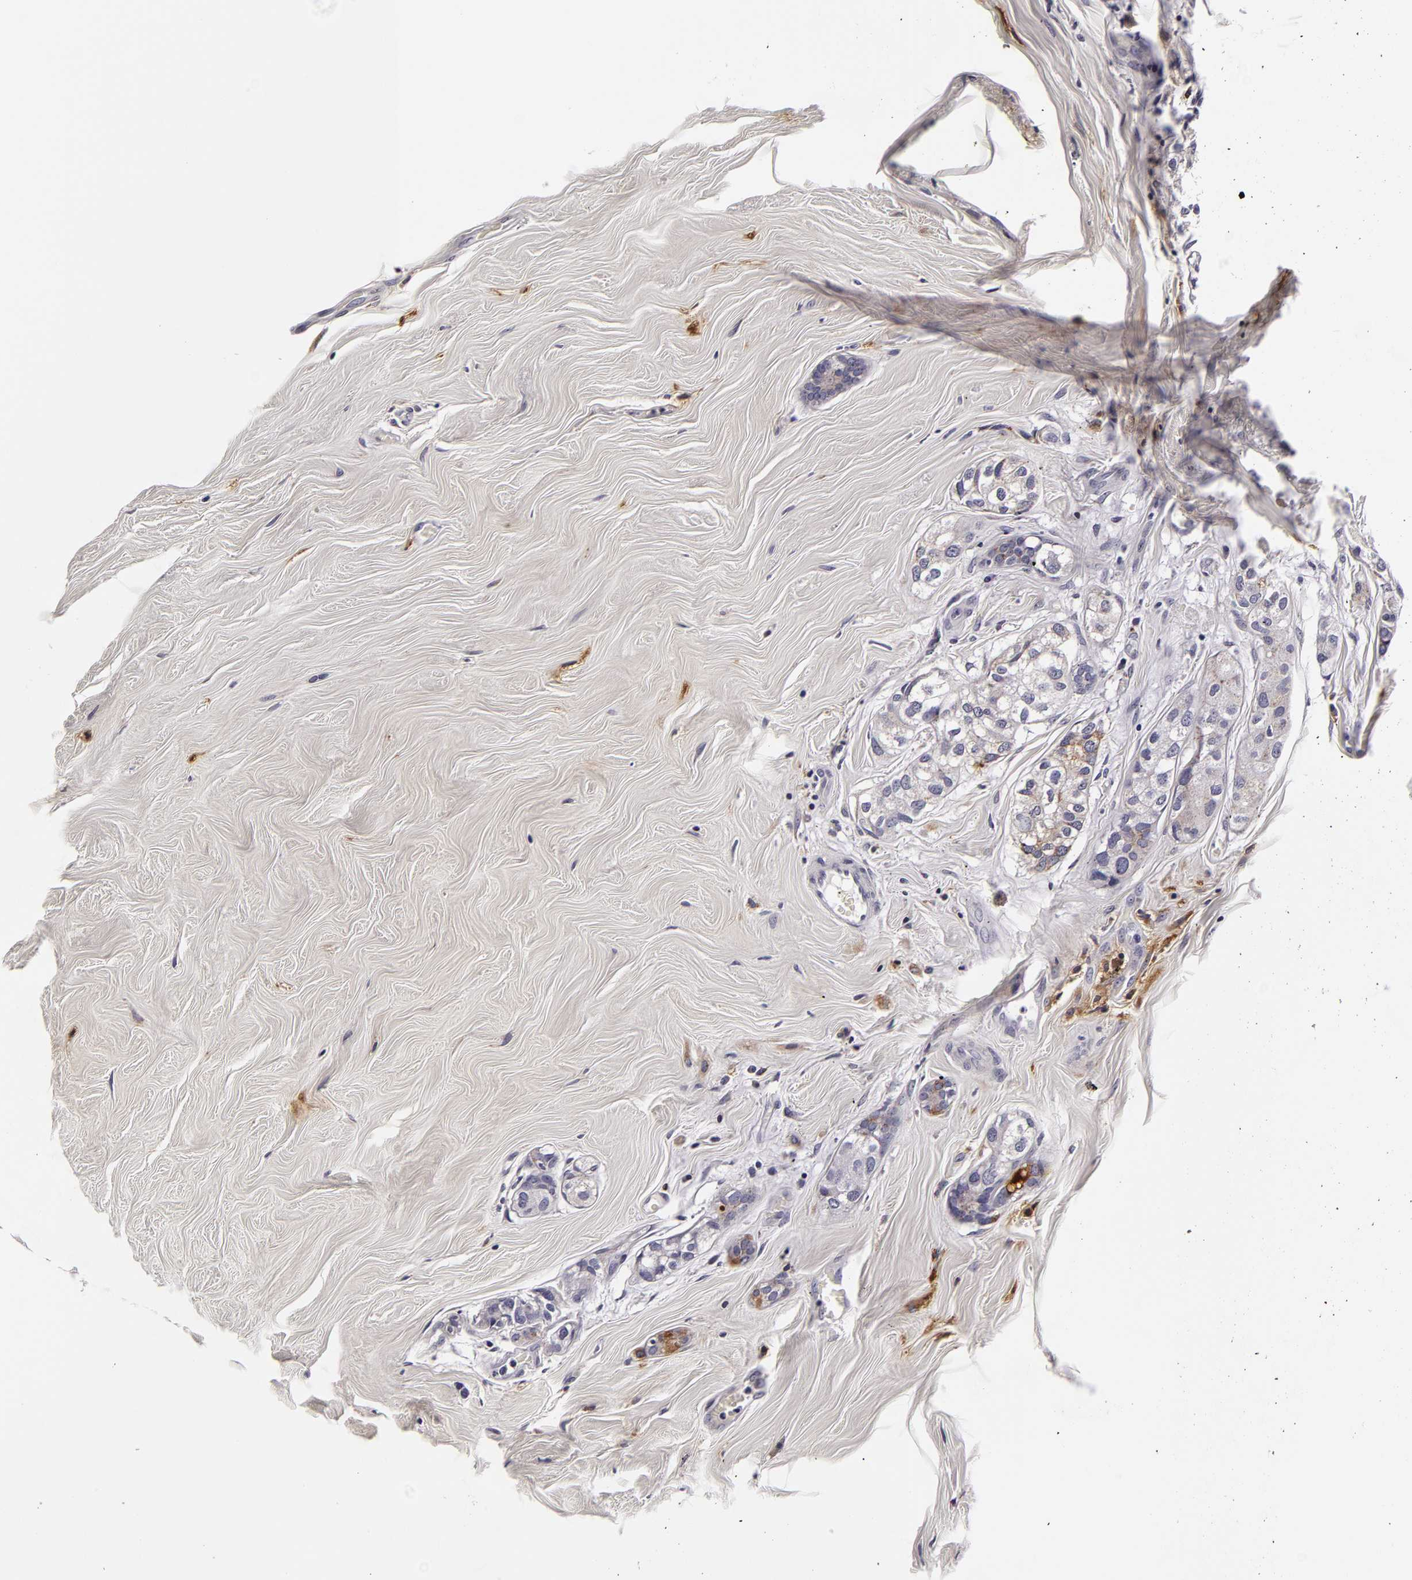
{"staining": {"intensity": "negative", "quantity": "none", "location": "none"}, "tissue": "breast cancer", "cell_type": "Tumor cells", "image_type": "cancer", "snomed": [{"axis": "morphology", "description": "Duct carcinoma"}, {"axis": "topography", "description": "Breast"}], "caption": "Tumor cells are negative for brown protein staining in breast invasive ductal carcinoma. (DAB (3,3'-diaminobenzidine) immunohistochemistry (IHC) with hematoxylin counter stain).", "gene": "LGALS3BP", "patient": {"sex": "female", "age": 68}}